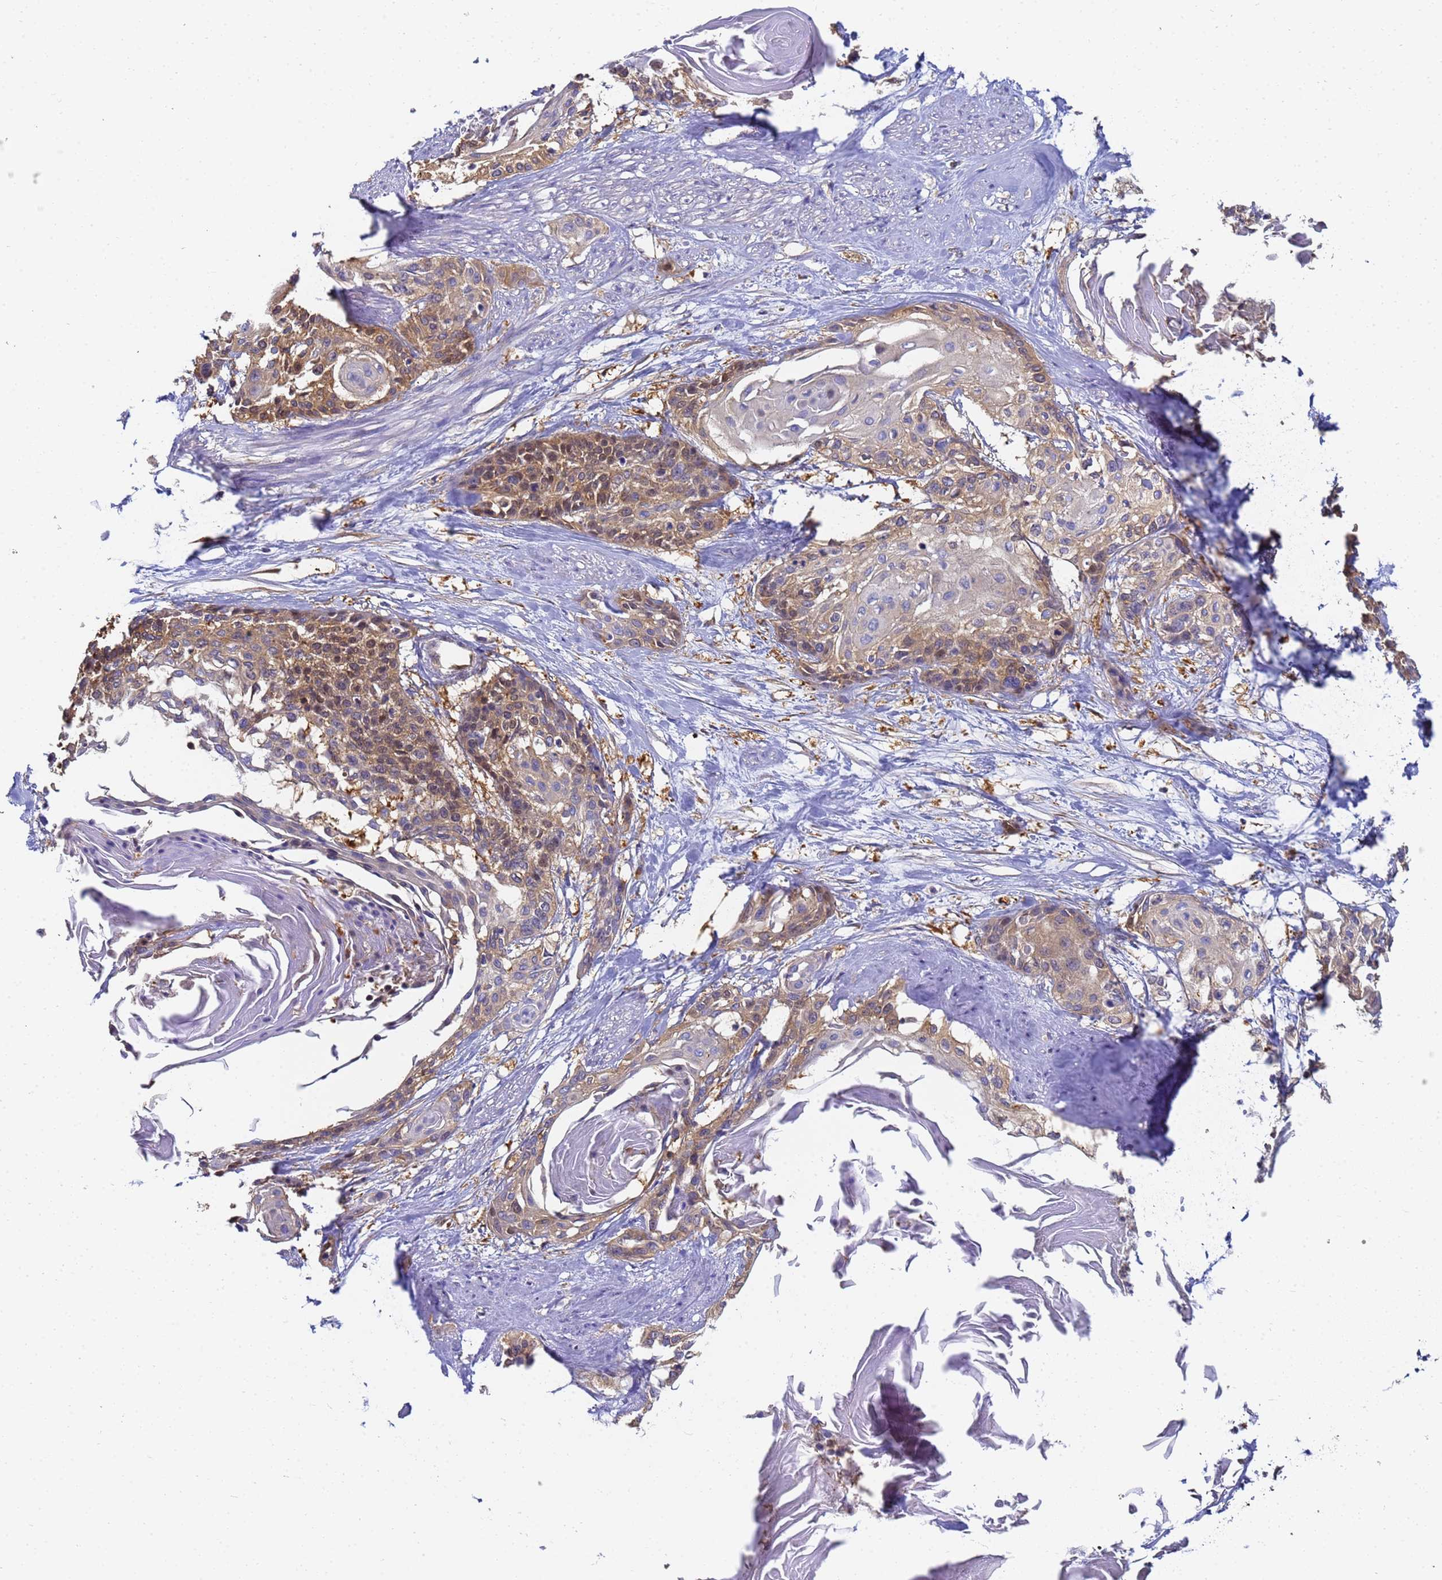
{"staining": {"intensity": "moderate", "quantity": ">75%", "location": "cytoplasmic/membranous"}, "tissue": "cervical cancer", "cell_type": "Tumor cells", "image_type": "cancer", "snomed": [{"axis": "morphology", "description": "Squamous cell carcinoma, NOS"}, {"axis": "topography", "description": "Cervix"}], "caption": "The image reveals staining of cervical squamous cell carcinoma, revealing moderate cytoplasmic/membranous protein positivity (brown color) within tumor cells.", "gene": "NME1-NME2", "patient": {"sex": "female", "age": 57}}